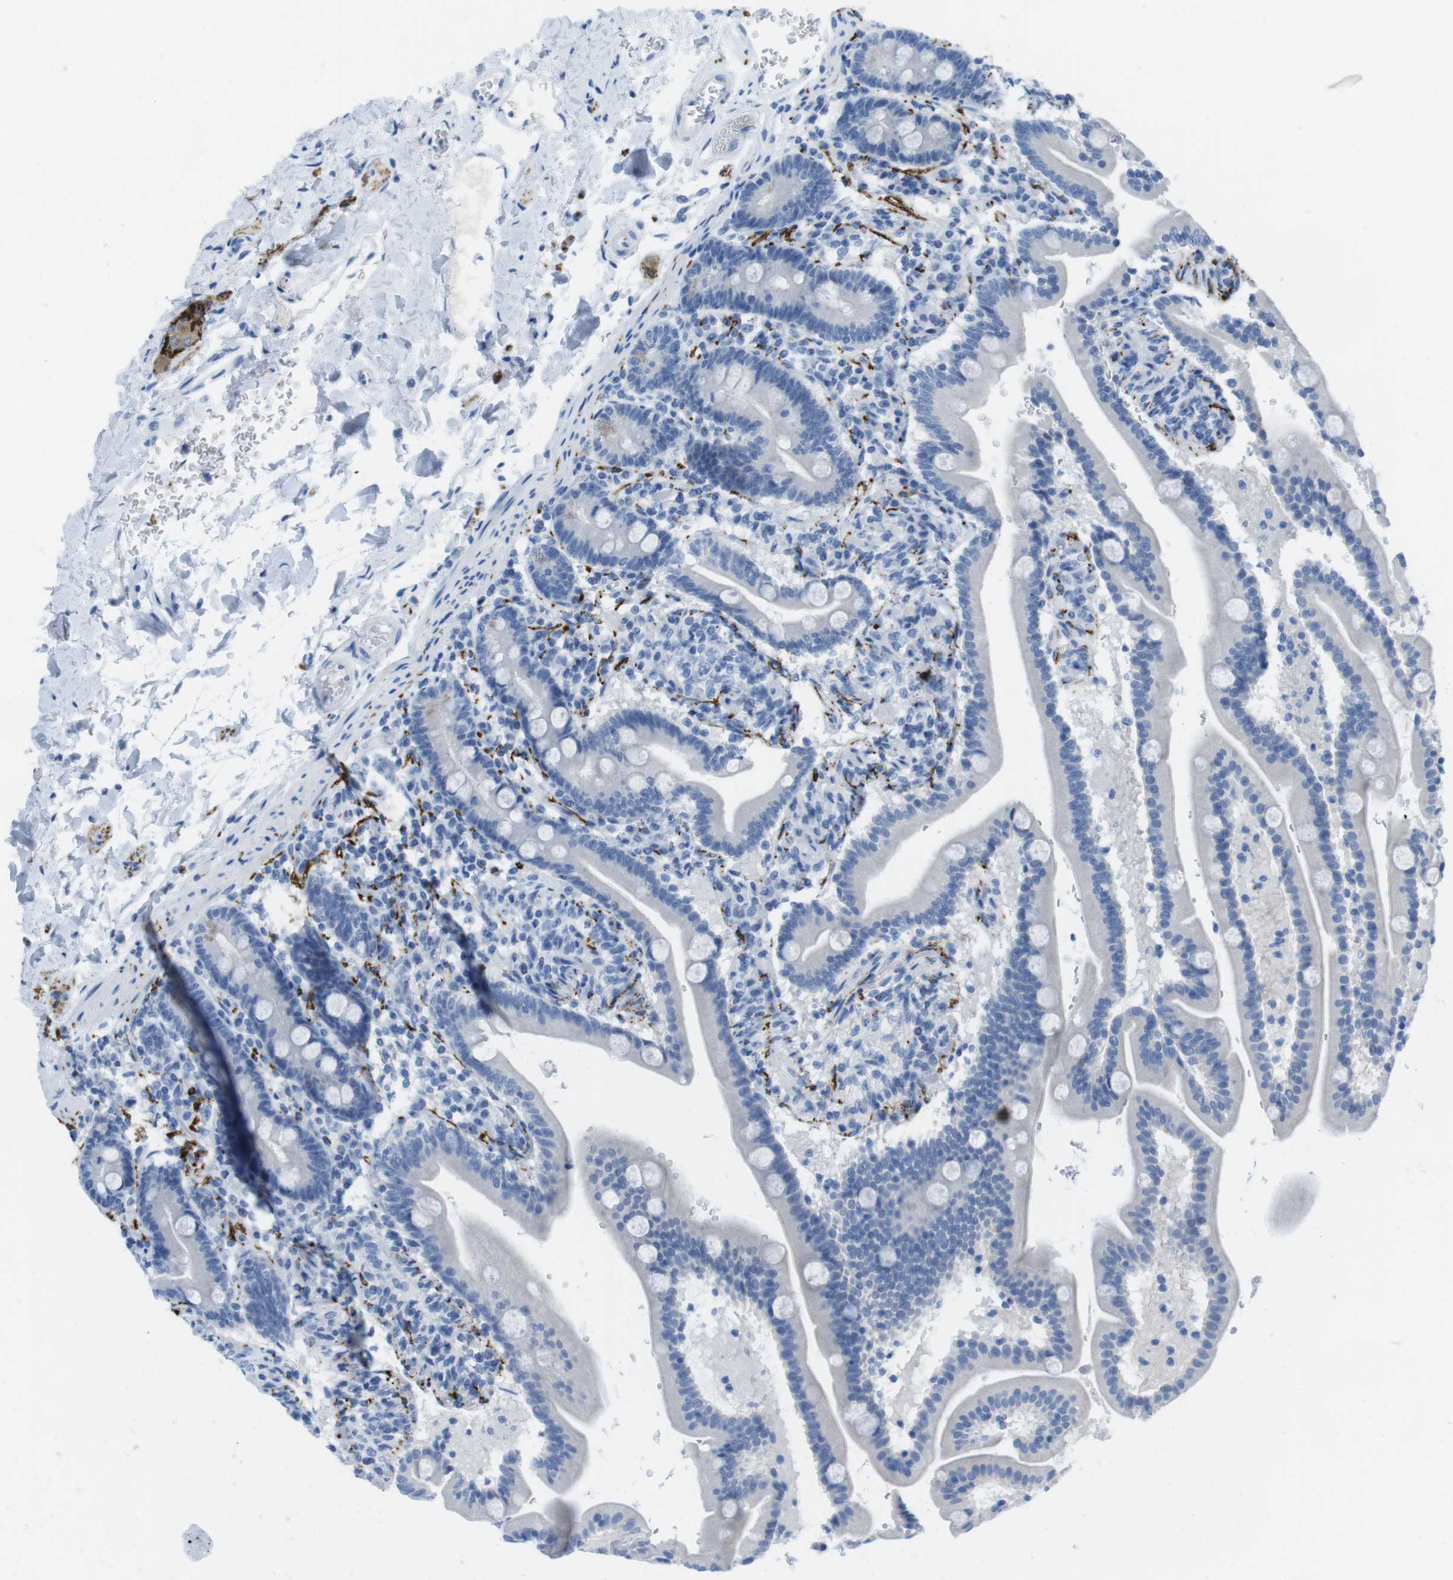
{"staining": {"intensity": "negative", "quantity": "none", "location": "none"}, "tissue": "duodenum", "cell_type": "Glandular cells", "image_type": "normal", "snomed": [{"axis": "morphology", "description": "Normal tissue, NOS"}, {"axis": "topography", "description": "Duodenum"}], "caption": "The photomicrograph demonstrates no significant expression in glandular cells of duodenum.", "gene": "GAP43", "patient": {"sex": "male", "age": 54}}